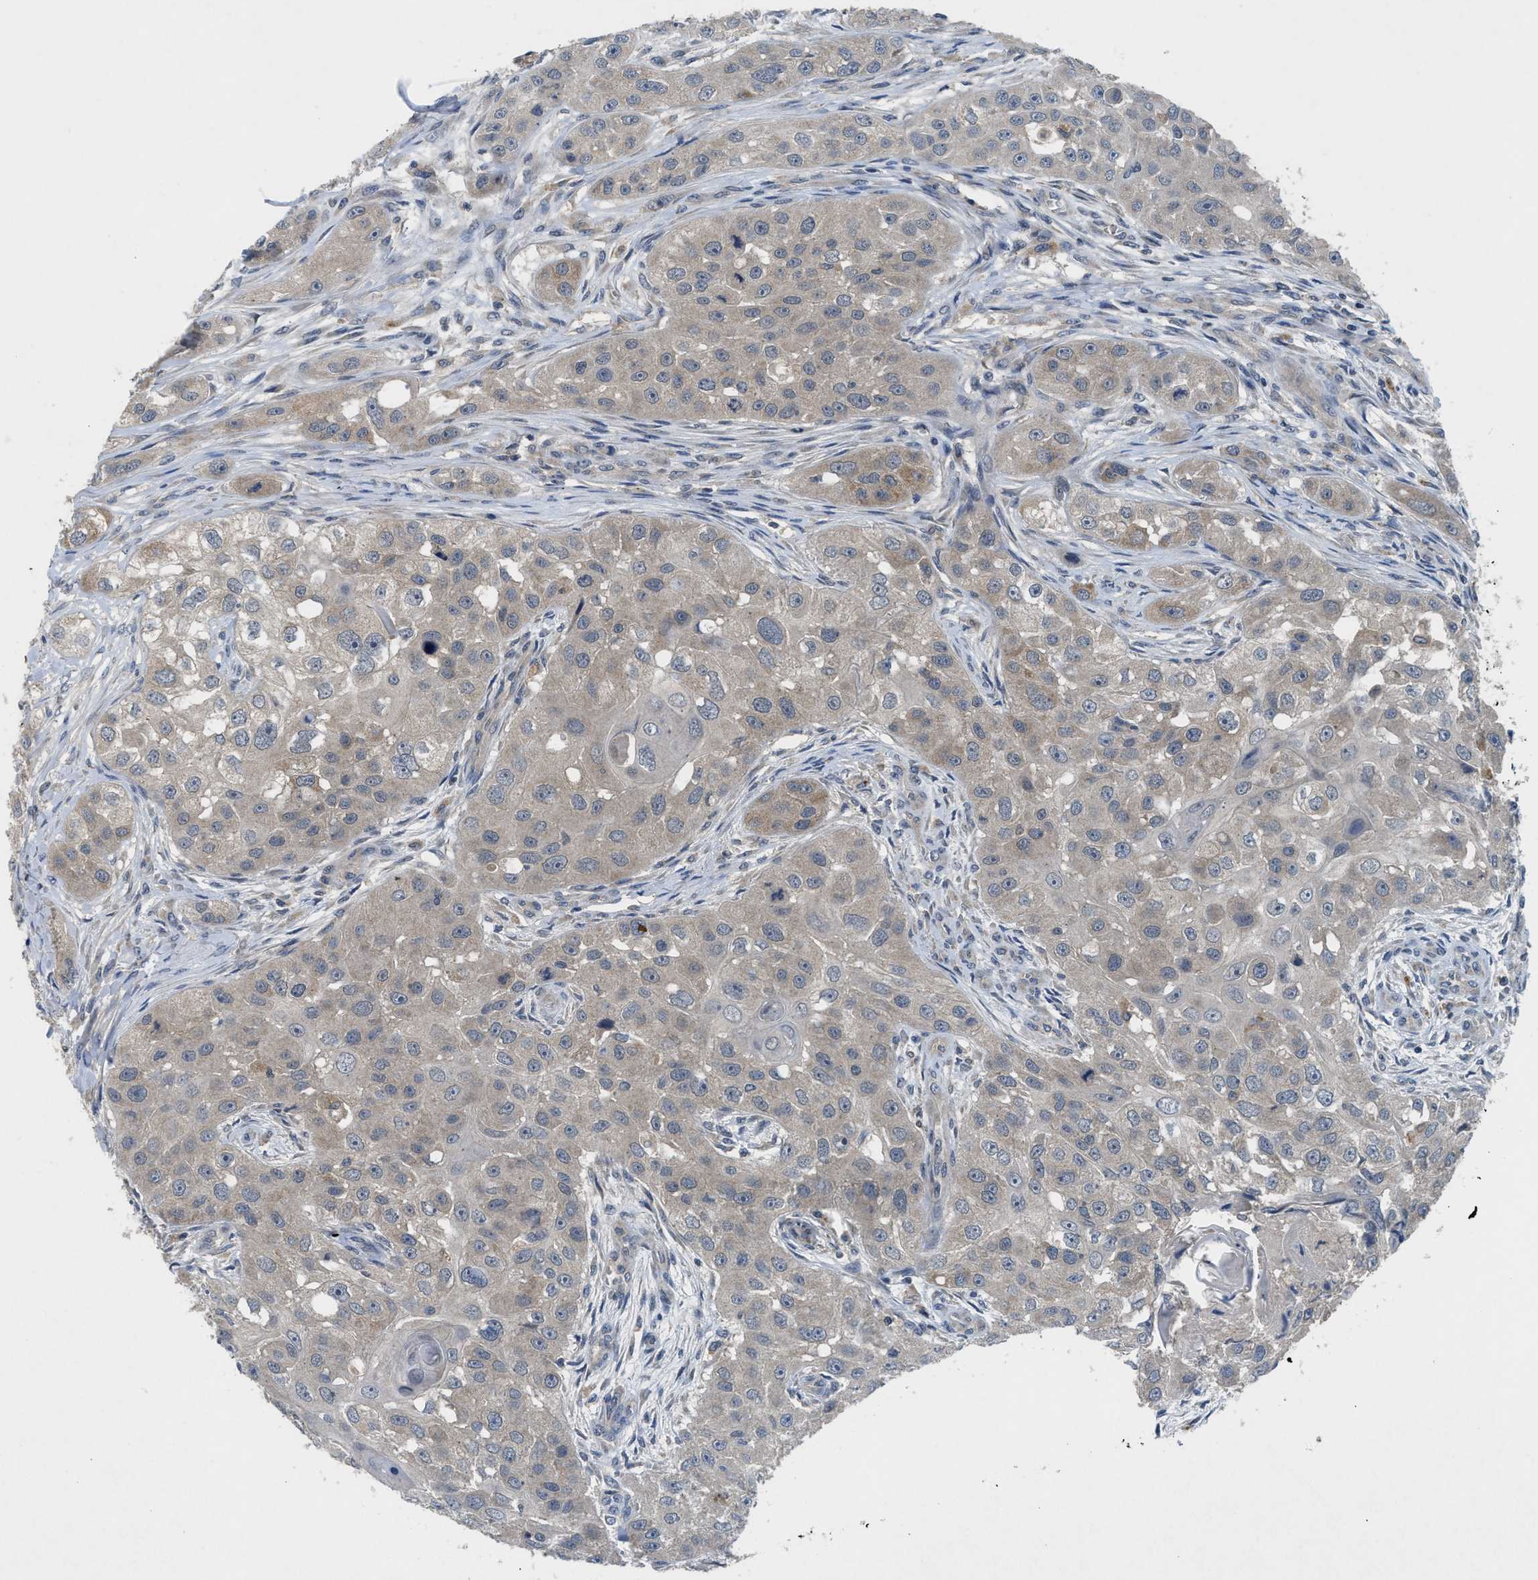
{"staining": {"intensity": "weak", "quantity": ">75%", "location": "cytoplasmic/membranous"}, "tissue": "head and neck cancer", "cell_type": "Tumor cells", "image_type": "cancer", "snomed": [{"axis": "morphology", "description": "Normal tissue, NOS"}, {"axis": "morphology", "description": "Squamous cell carcinoma, NOS"}, {"axis": "topography", "description": "Skeletal muscle"}, {"axis": "topography", "description": "Head-Neck"}], "caption": "Head and neck cancer (squamous cell carcinoma) stained with immunohistochemistry exhibits weak cytoplasmic/membranous staining in about >75% of tumor cells.", "gene": "PDE7A", "patient": {"sex": "male", "age": 51}}